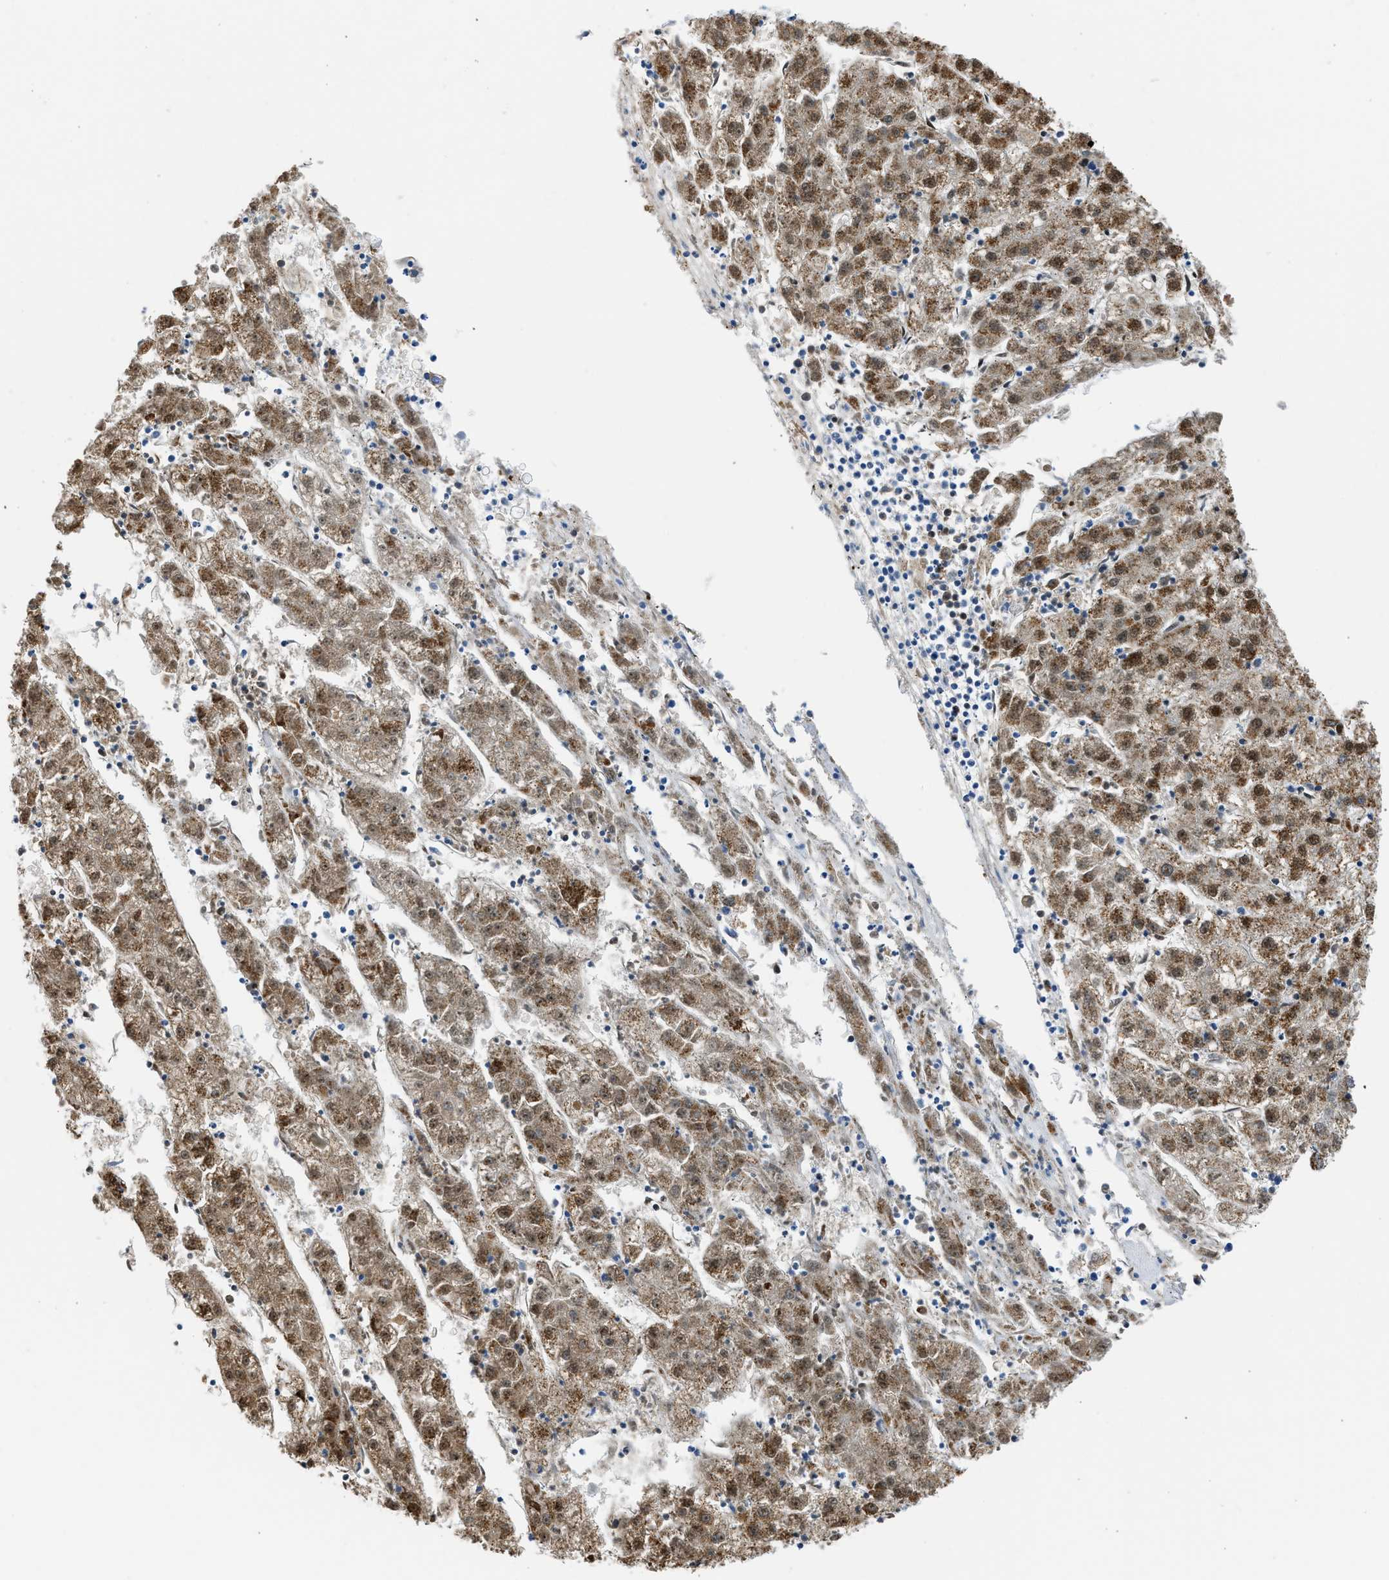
{"staining": {"intensity": "moderate", "quantity": ">75%", "location": "cytoplasmic/membranous,nuclear"}, "tissue": "liver cancer", "cell_type": "Tumor cells", "image_type": "cancer", "snomed": [{"axis": "morphology", "description": "Carcinoma, Hepatocellular, NOS"}, {"axis": "topography", "description": "Liver"}], "caption": "Moderate cytoplasmic/membranous and nuclear protein expression is appreciated in approximately >75% of tumor cells in liver cancer (hepatocellular carcinoma).", "gene": "CAMKK2", "patient": {"sex": "male", "age": 72}}